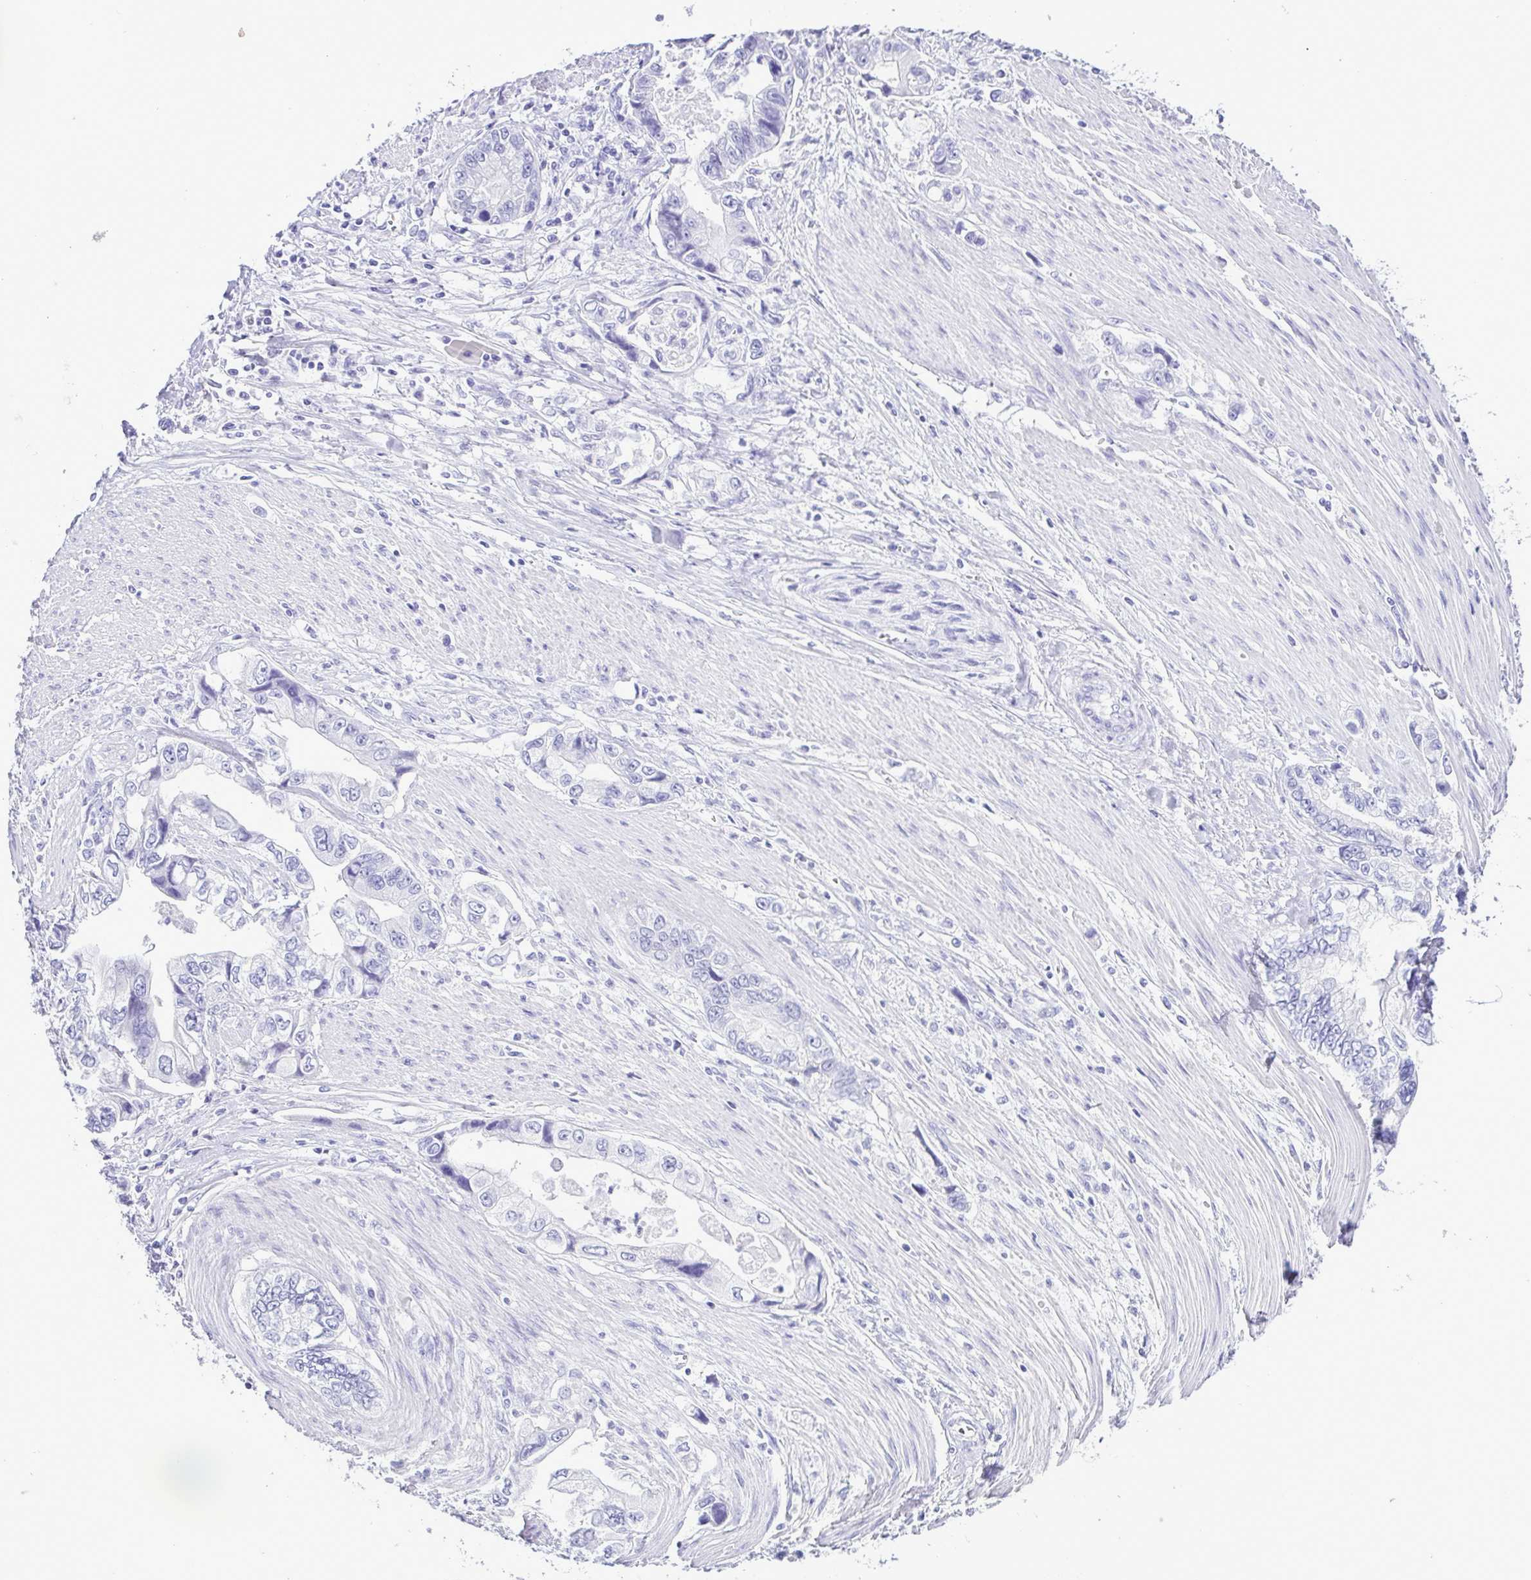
{"staining": {"intensity": "negative", "quantity": "none", "location": "none"}, "tissue": "stomach cancer", "cell_type": "Tumor cells", "image_type": "cancer", "snomed": [{"axis": "morphology", "description": "Adenocarcinoma, NOS"}, {"axis": "topography", "description": "Pancreas"}, {"axis": "topography", "description": "Stomach, upper"}], "caption": "This photomicrograph is of stomach cancer (adenocarcinoma) stained with immunohistochemistry to label a protein in brown with the nuclei are counter-stained blue. There is no expression in tumor cells.", "gene": "CASP14", "patient": {"sex": "male", "age": 77}}